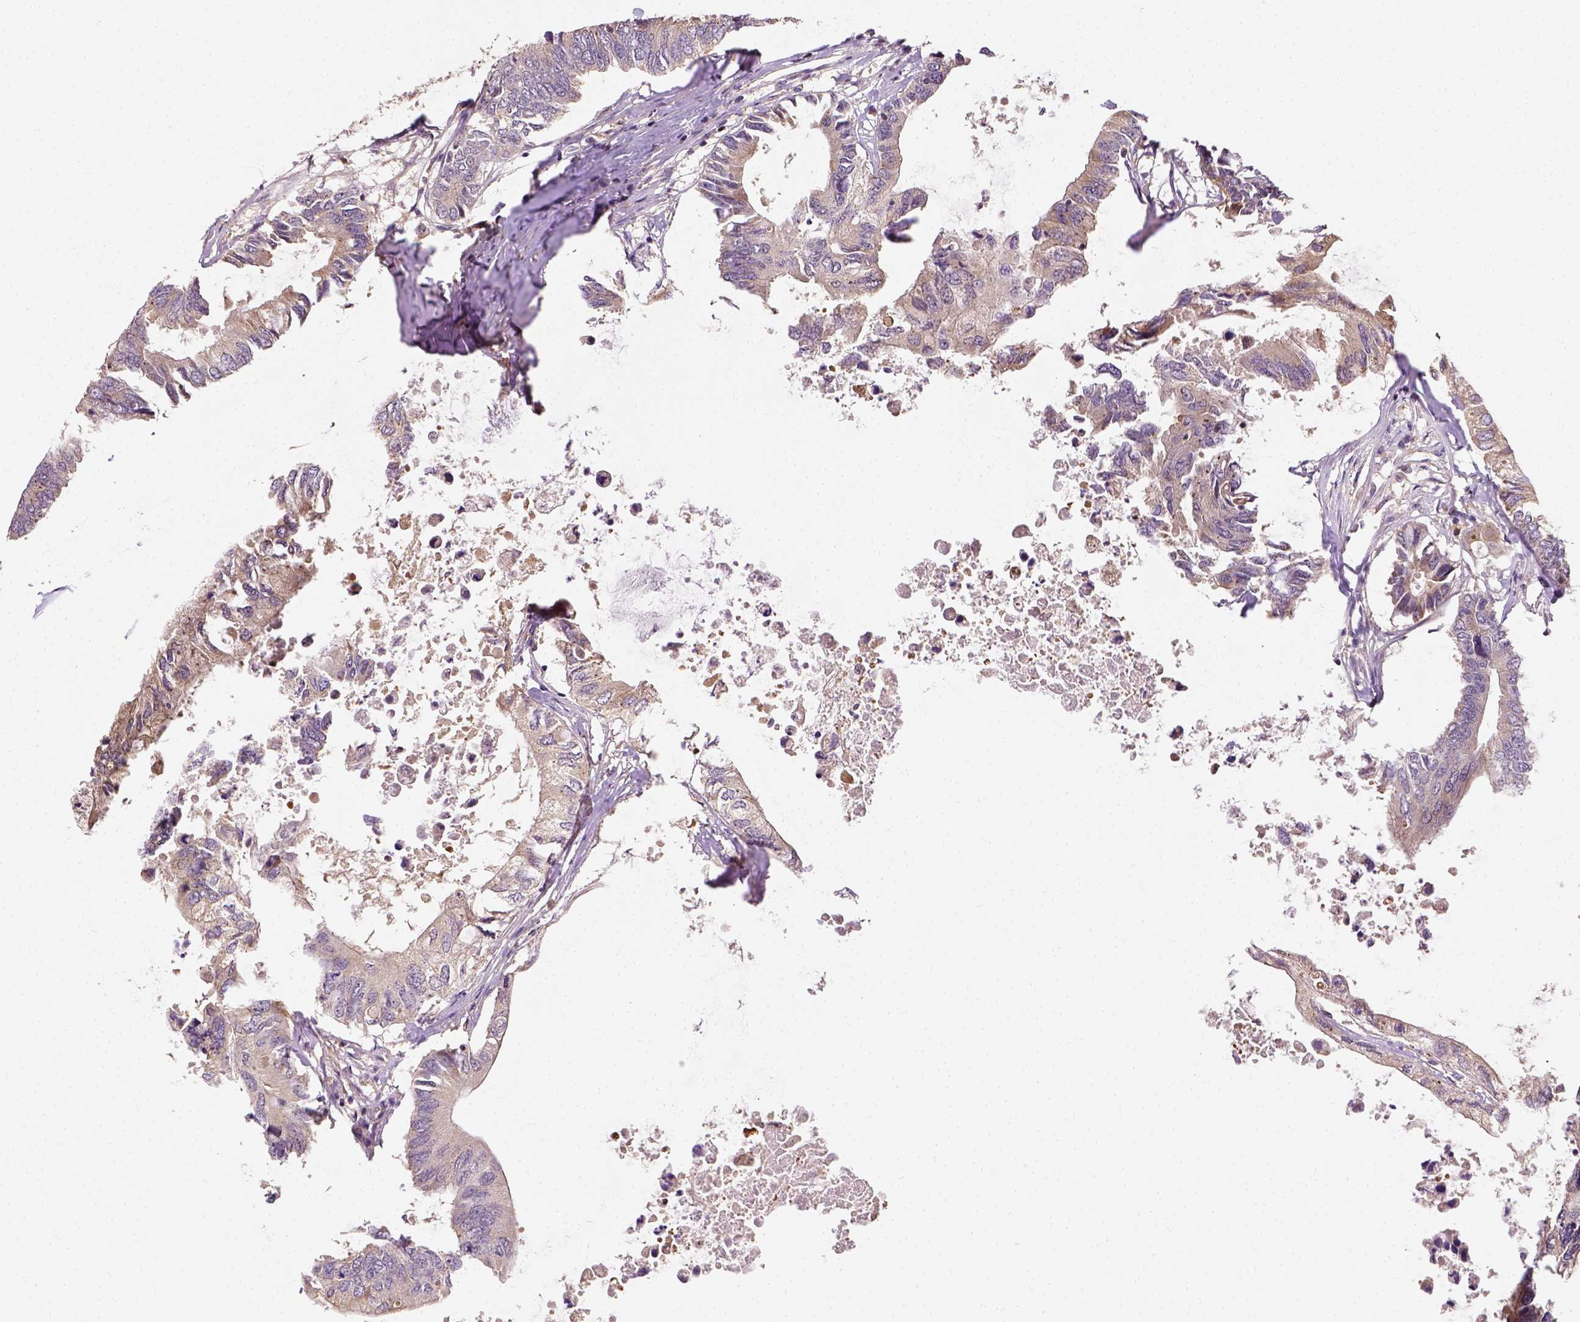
{"staining": {"intensity": "negative", "quantity": "none", "location": "none"}, "tissue": "colorectal cancer", "cell_type": "Tumor cells", "image_type": "cancer", "snomed": [{"axis": "morphology", "description": "Adenocarcinoma, NOS"}, {"axis": "topography", "description": "Colon"}], "caption": "High power microscopy image of an immunohistochemistry (IHC) histopathology image of adenocarcinoma (colorectal), revealing no significant staining in tumor cells.", "gene": "MATK", "patient": {"sex": "male", "age": 71}}